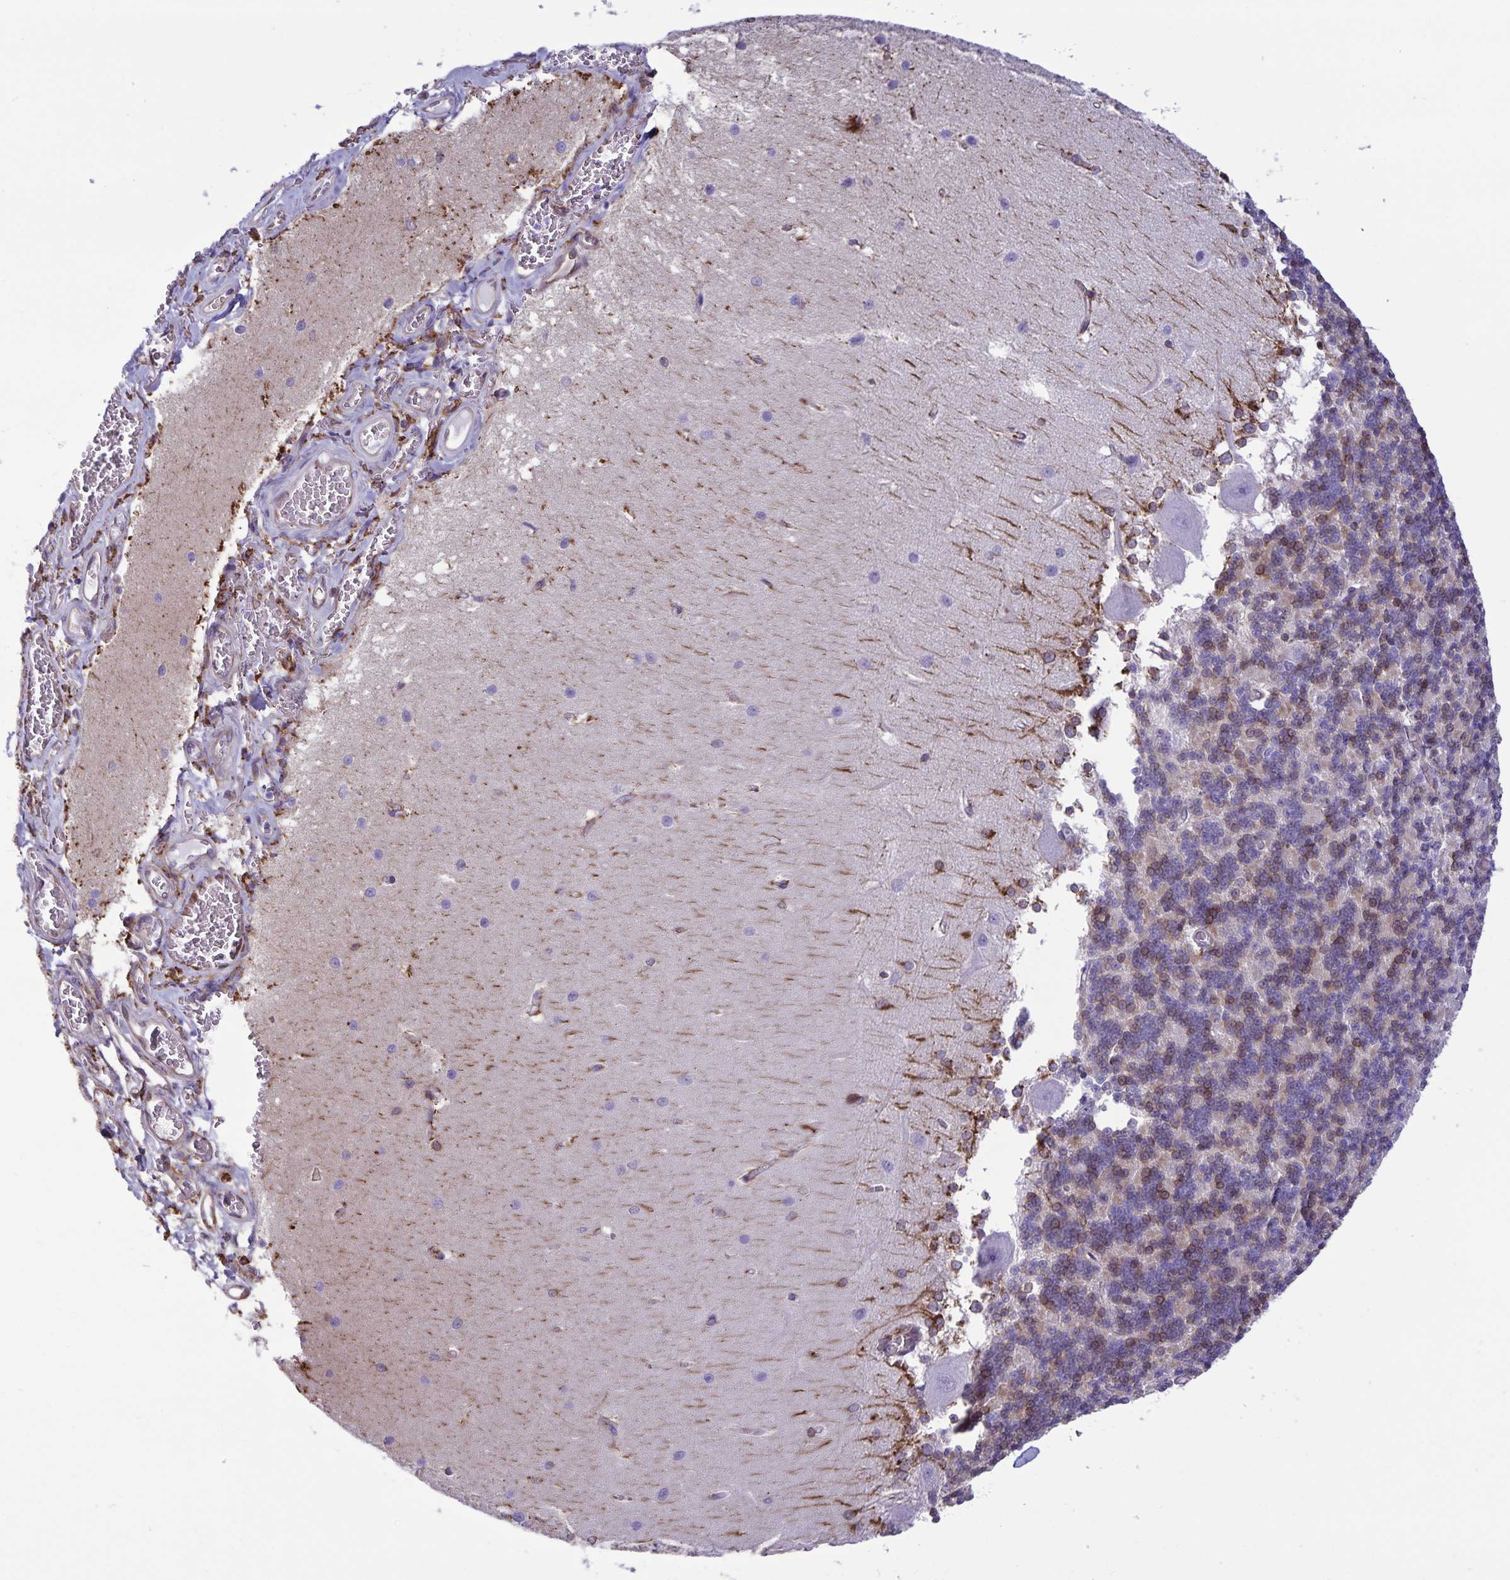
{"staining": {"intensity": "moderate", "quantity": "<25%", "location": "cytoplasmic/membranous"}, "tissue": "cerebellum", "cell_type": "Cells in granular layer", "image_type": "normal", "snomed": [{"axis": "morphology", "description": "Normal tissue, NOS"}, {"axis": "topography", "description": "Cerebellum"}], "caption": "Cerebellum stained for a protein (brown) demonstrates moderate cytoplasmic/membranous positive staining in about <25% of cells in granular layer.", "gene": "RCN1", "patient": {"sex": "male", "age": 37}}